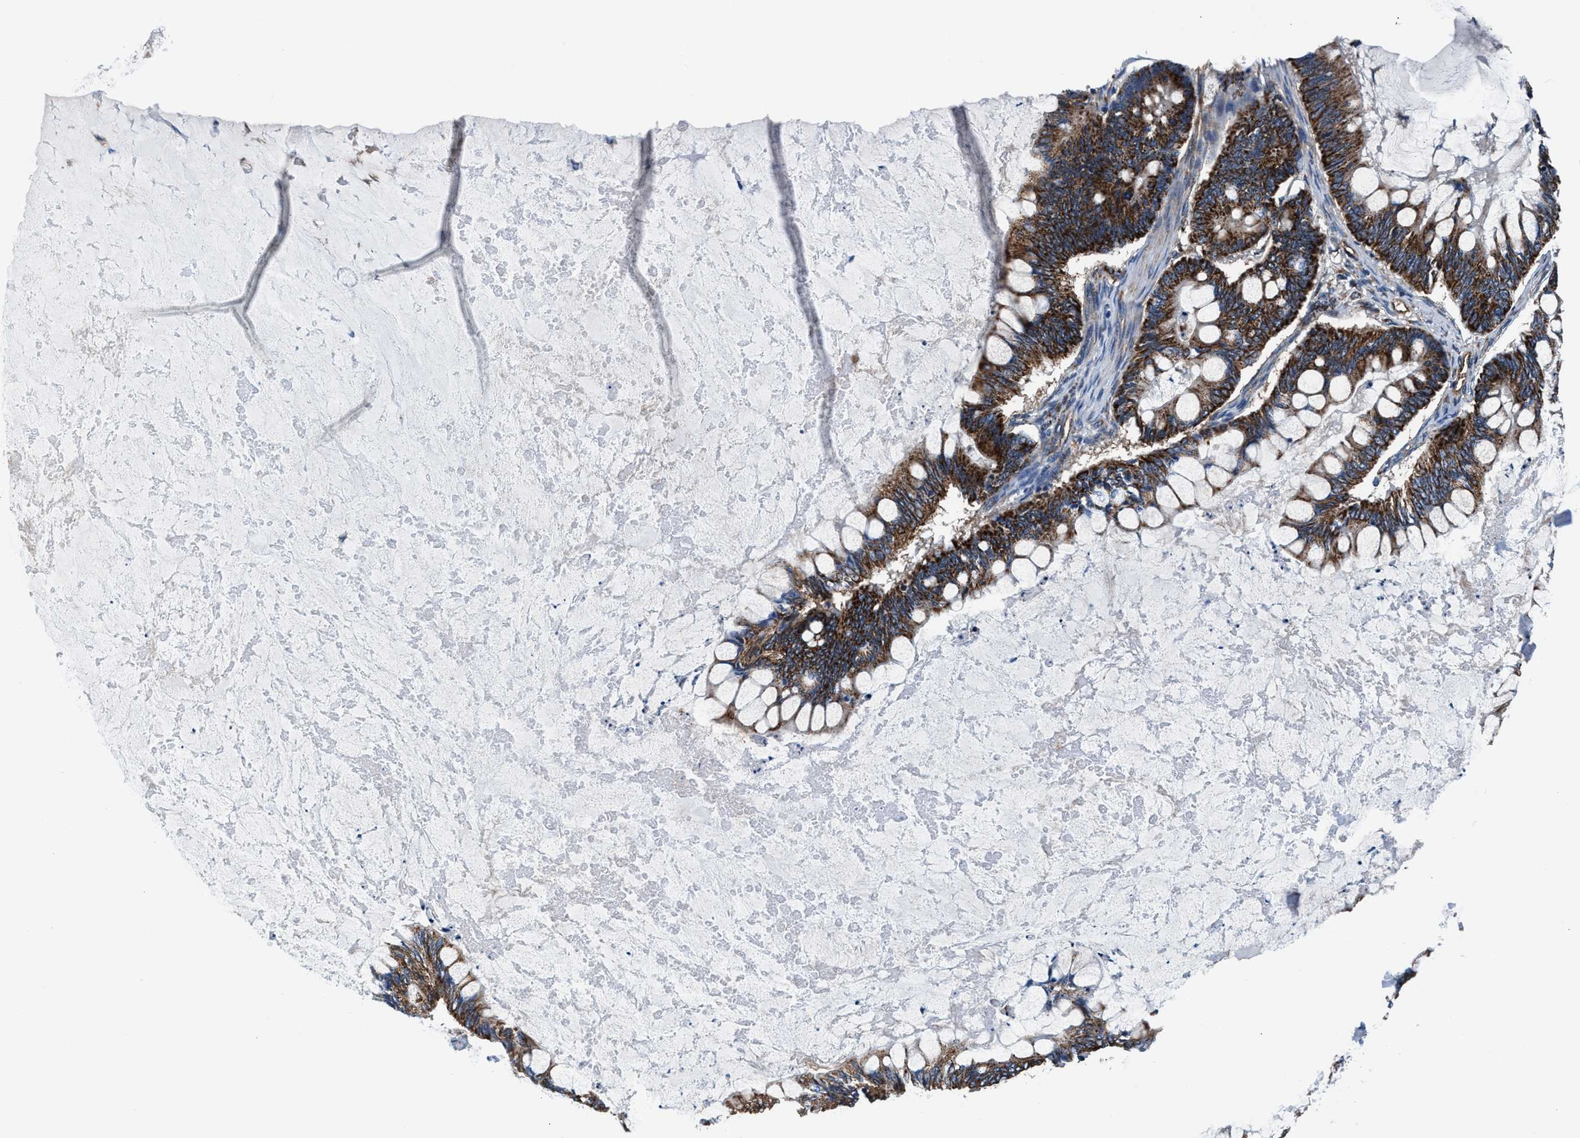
{"staining": {"intensity": "strong", "quantity": ">75%", "location": "cytoplasmic/membranous"}, "tissue": "ovarian cancer", "cell_type": "Tumor cells", "image_type": "cancer", "snomed": [{"axis": "morphology", "description": "Cystadenocarcinoma, mucinous, NOS"}, {"axis": "topography", "description": "Ovary"}], "caption": "Immunohistochemistry (DAB (3,3'-diaminobenzidine)) staining of human ovarian cancer (mucinous cystadenocarcinoma) displays strong cytoplasmic/membranous protein staining in approximately >75% of tumor cells. The staining was performed using DAB (3,3'-diaminobenzidine), with brown indicating positive protein expression. Nuclei are stained blue with hematoxylin.", "gene": "NKTR", "patient": {"sex": "female", "age": 61}}